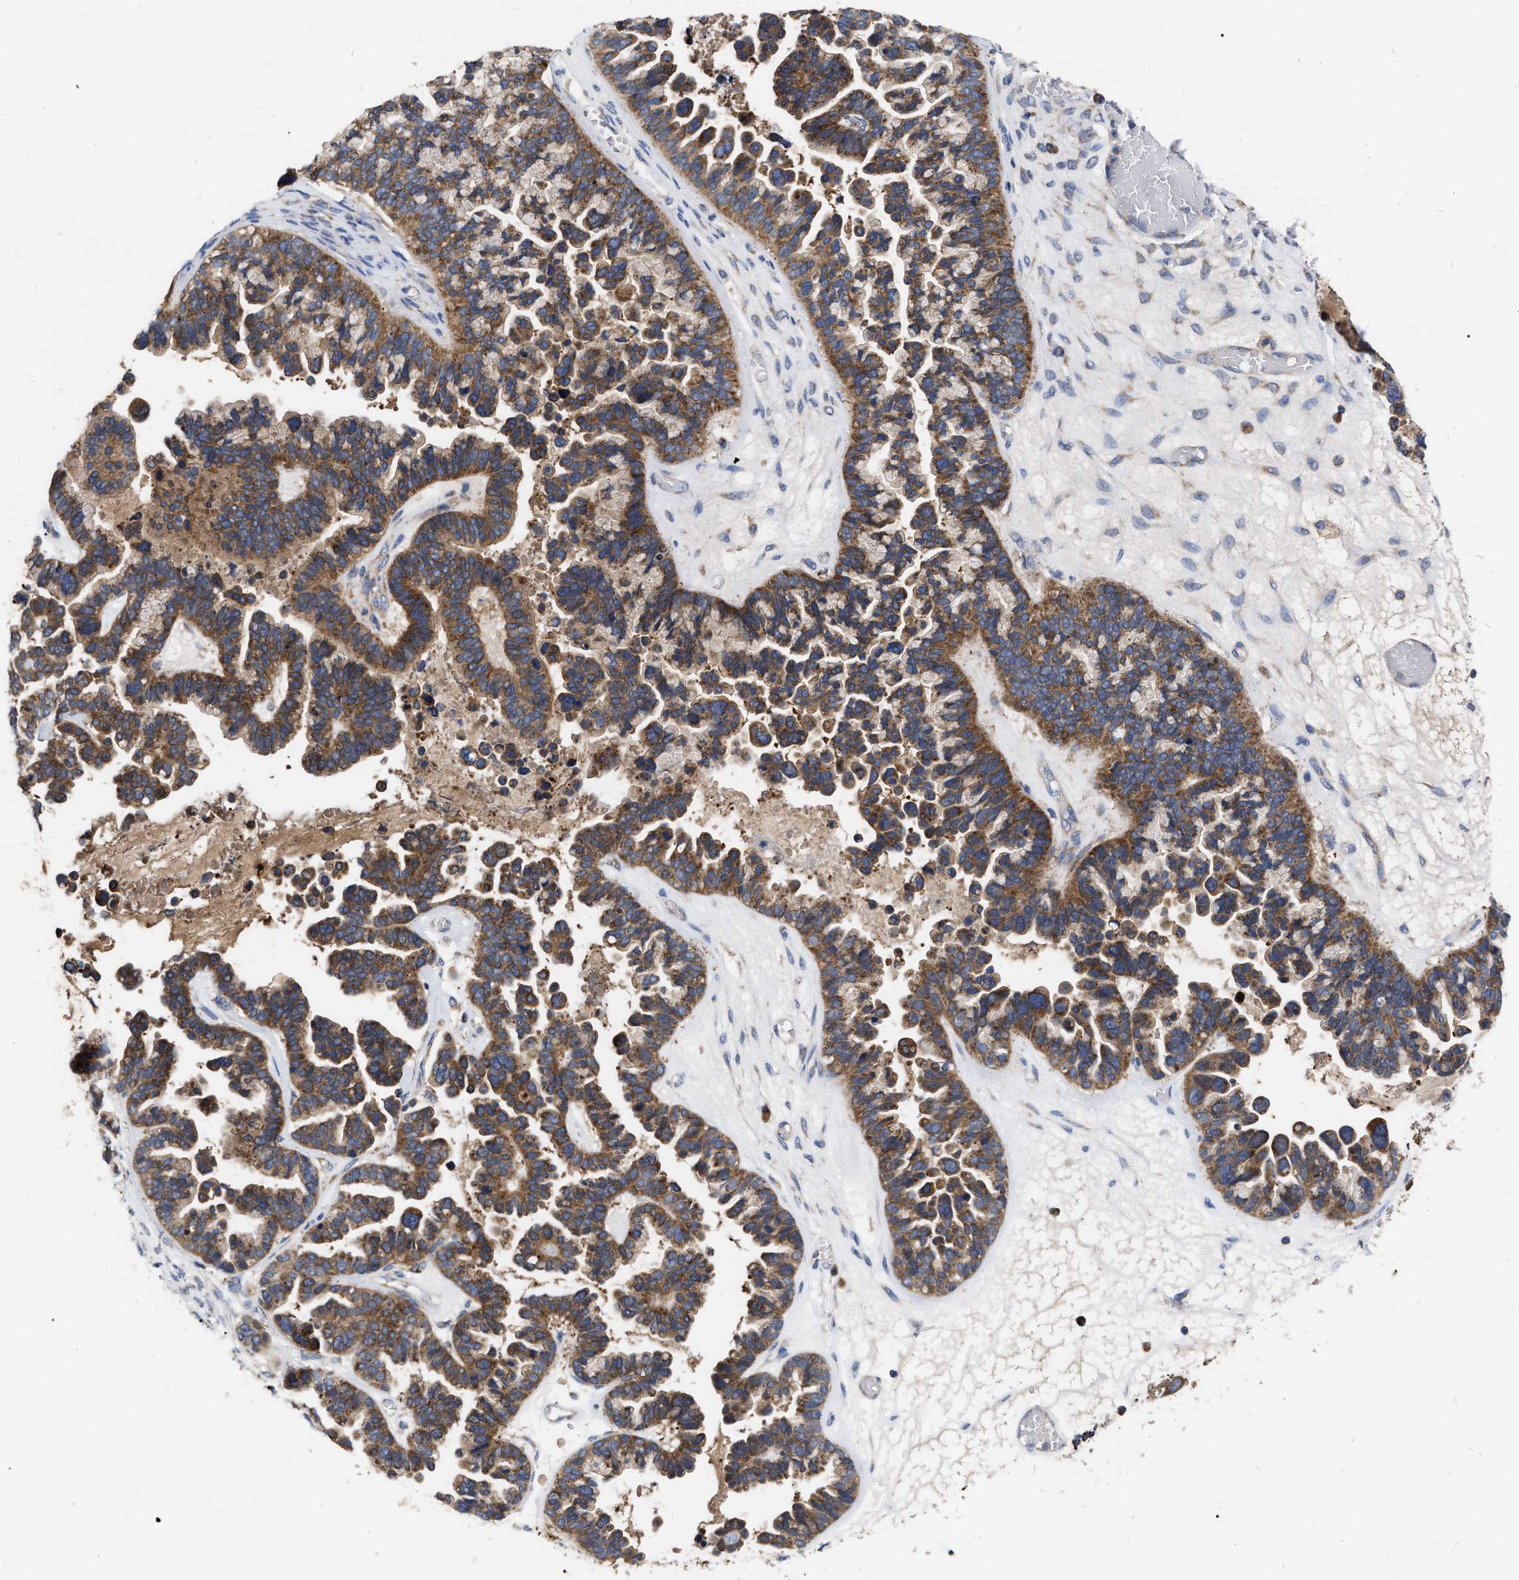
{"staining": {"intensity": "moderate", "quantity": ">75%", "location": "cytoplasmic/membranous"}, "tissue": "ovarian cancer", "cell_type": "Tumor cells", "image_type": "cancer", "snomed": [{"axis": "morphology", "description": "Cystadenocarcinoma, serous, NOS"}, {"axis": "topography", "description": "Ovary"}], "caption": "Human serous cystadenocarcinoma (ovarian) stained for a protein (brown) exhibits moderate cytoplasmic/membranous positive staining in approximately >75% of tumor cells.", "gene": "CDKN2C", "patient": {"sex": "female", "age": 56}}